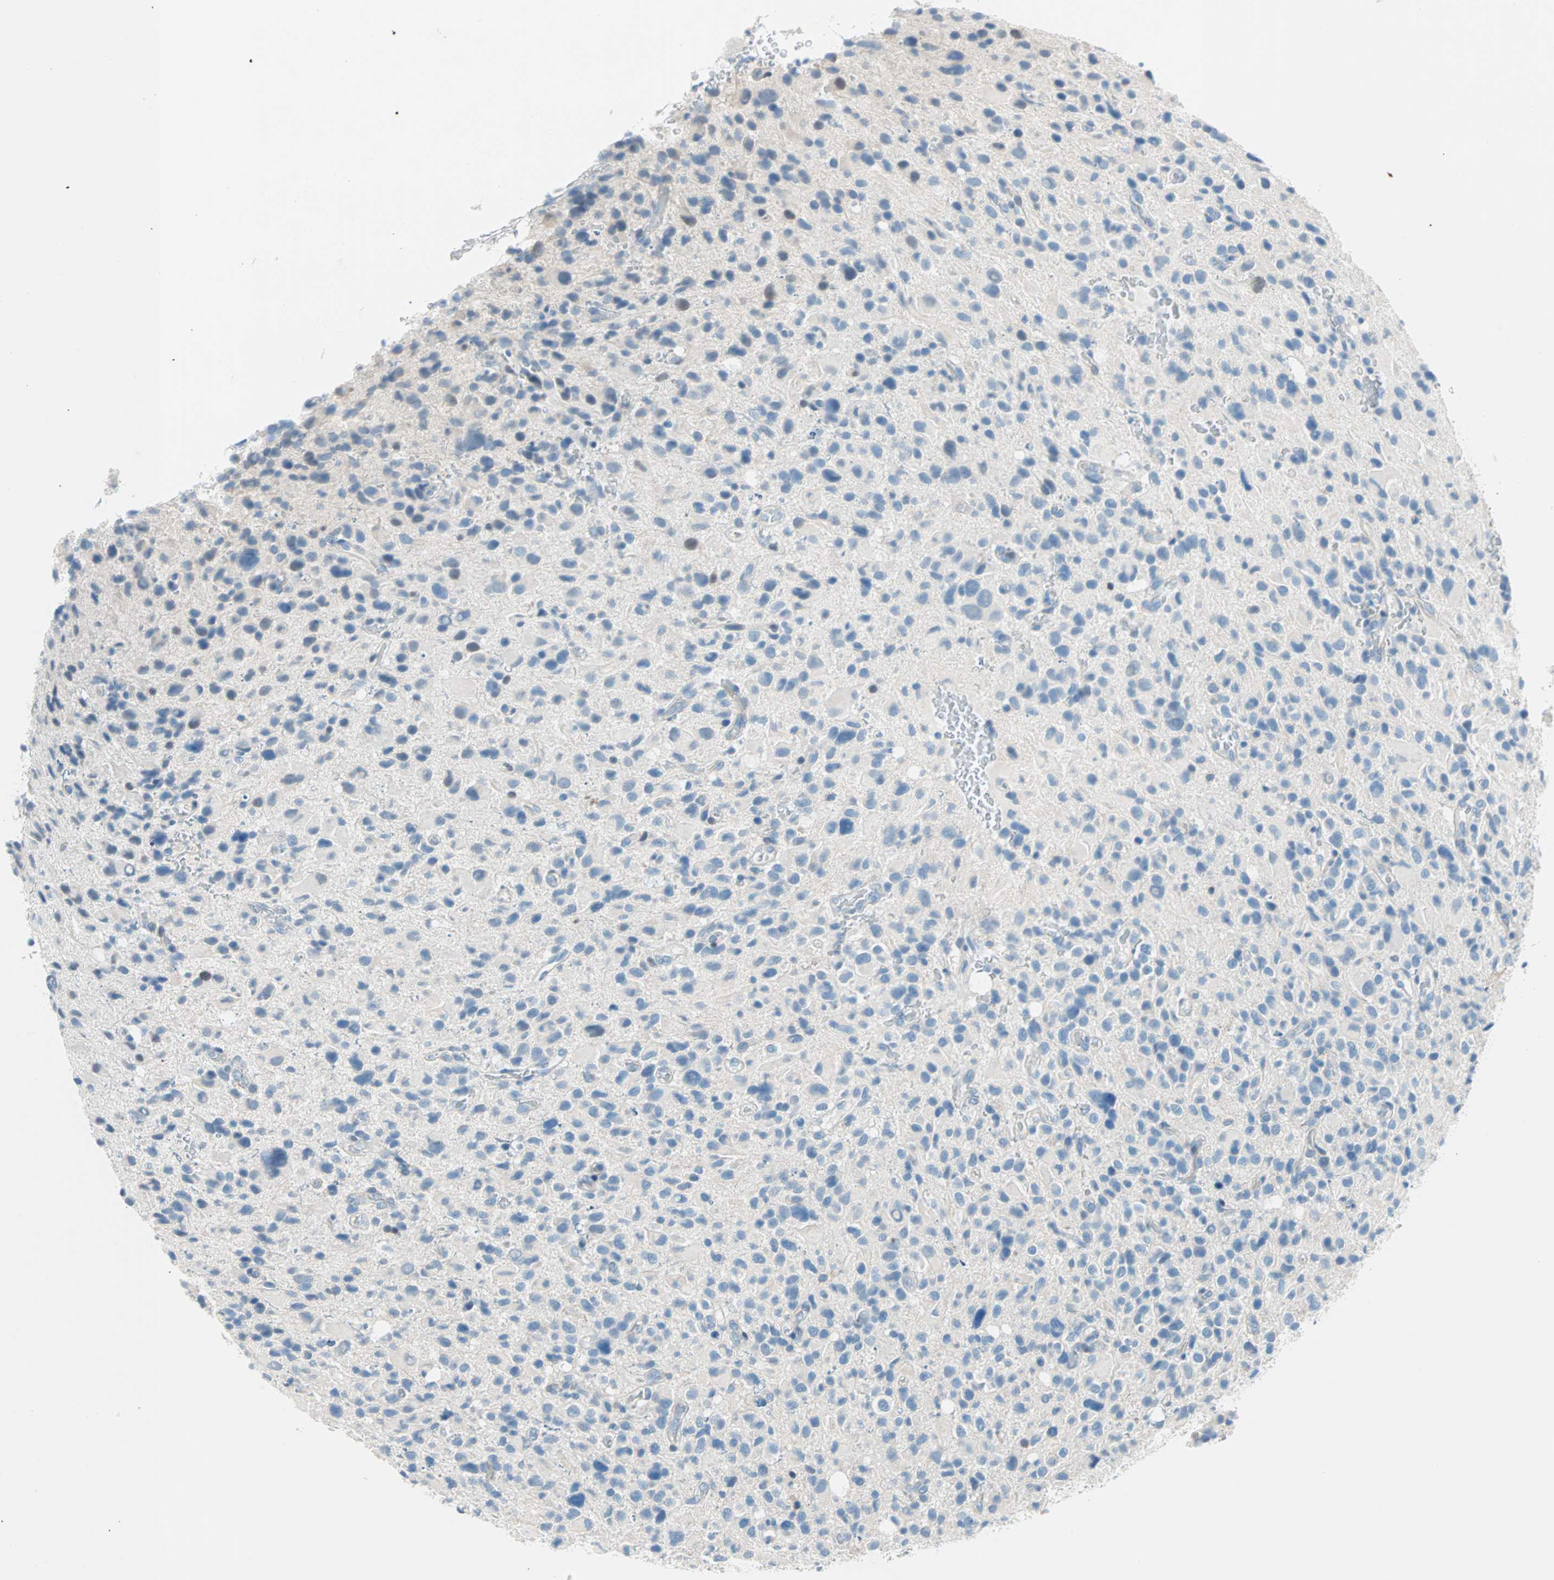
{"staining": {"intensity": "negative", "quantity": "none", "location": "none"}, "tissue": "glioma", "cell_type": "Tumor cells", "image_type": "cancer", "snomed": [{"axis": "morphology", "description": "Glioma, malignant, High grade"}, {"axis": "topography", "description": "Brain"}], "caption": "Immunohistochemistry photomicrograph of neoplastic tissue: glioma stained with DAB (3,3'-diaminobenzidine) exhibits no significant protein positivity in tumor cells.", "gene": "TMEM163", "patient": {"sex": "male", "age": 48}}